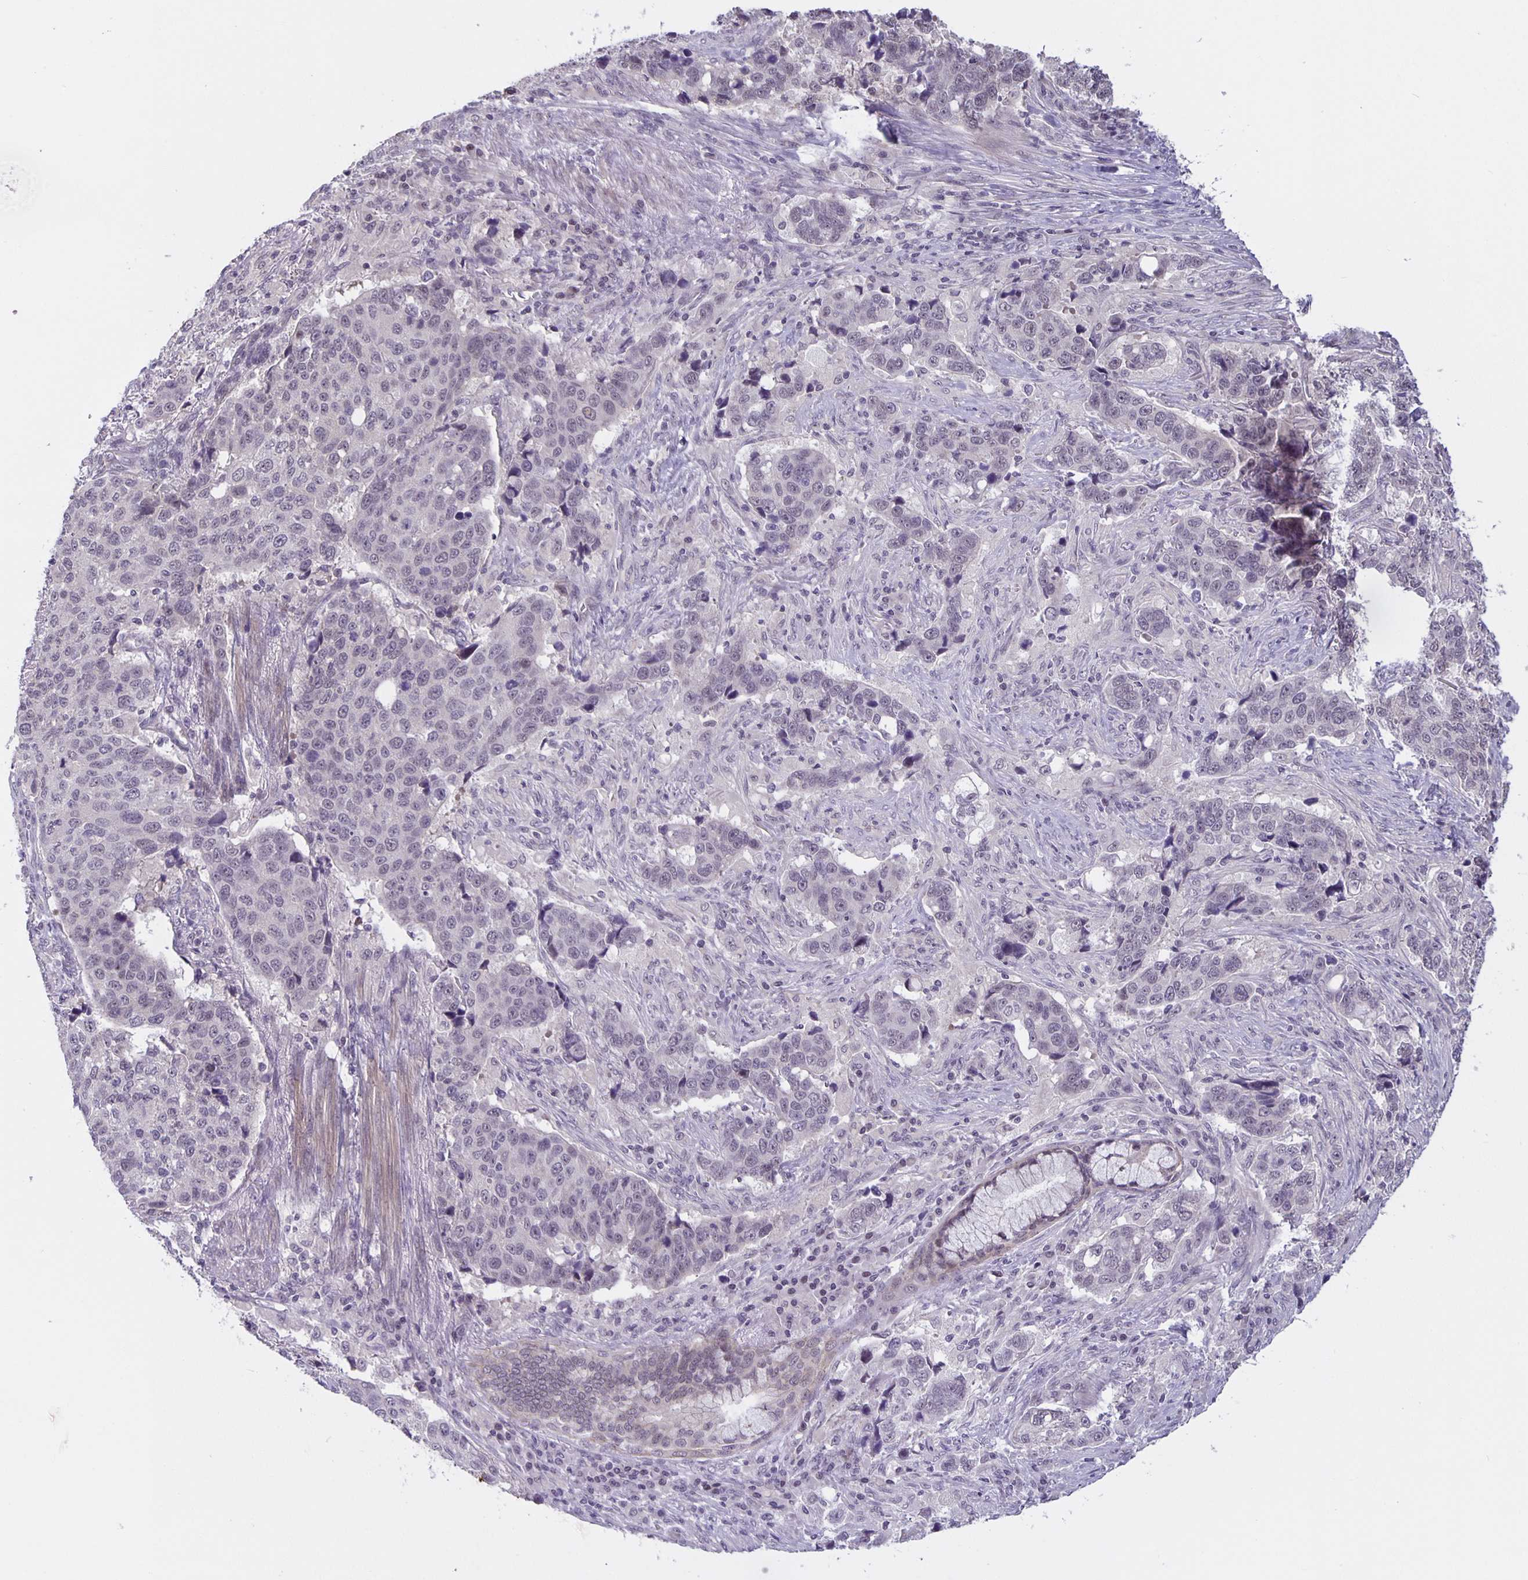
{"staining": {"intensity": "negative", "quantity": "none", "location": "none"}, "tissue": "lung cancer", "cell_type": "Tumor cells", "image_type": "cancer", "snomed": [{"axis": "morphology", "description": "Squamous cell carcinoma, NOS"}, {"axis": "topography", "description": "Lymph node"}, {"axis": "topography", "description": "Lung"}], "caption": "Lung cancer (squamous cell carcinoma) was stained to show a protein in brown. There is no significant positivity in tumor cells.", "gene": "ARVCF", "patient": {"sex": "male", "age": 61}}